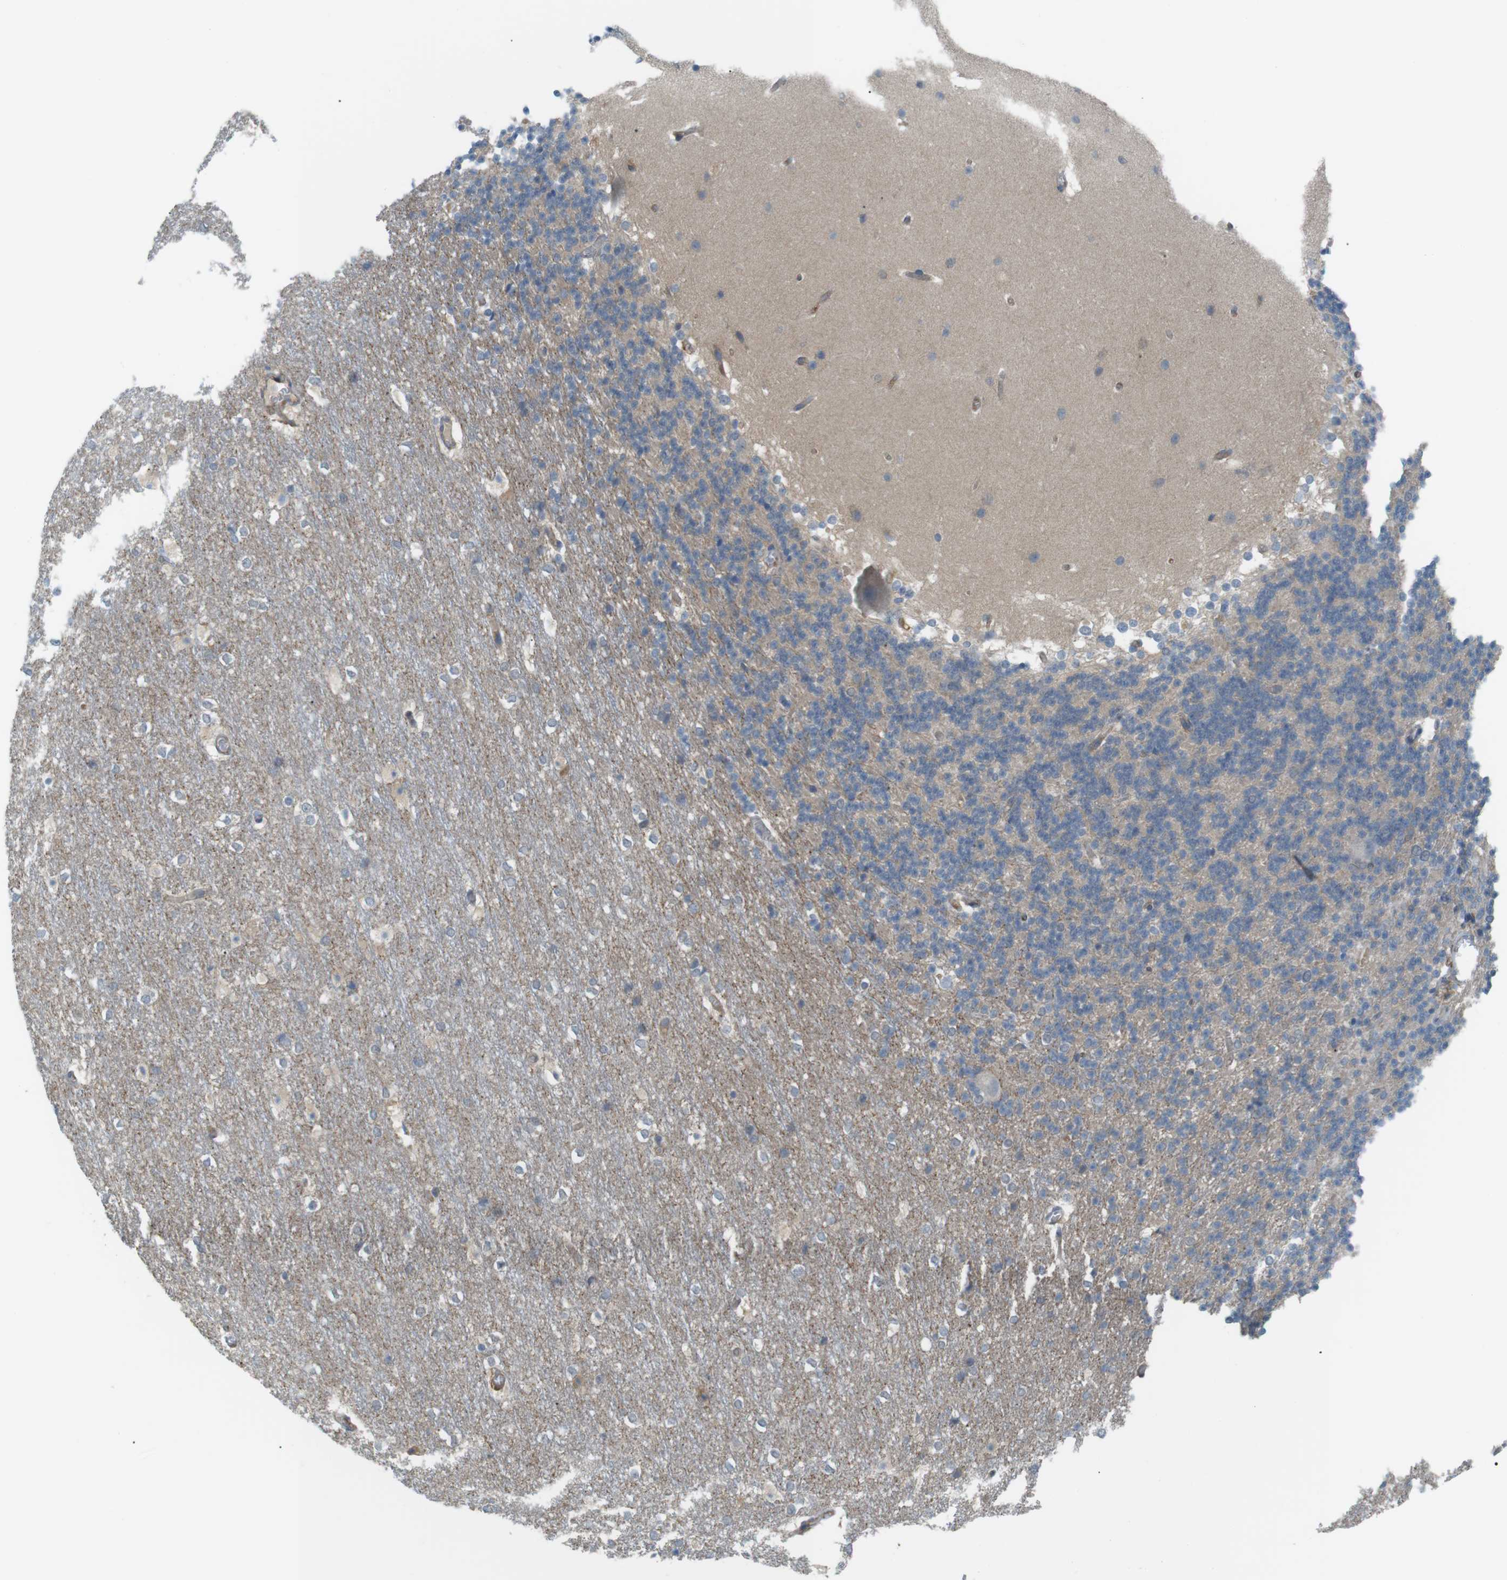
{"staining": {"intensity": "negative", "quantity": "none", "location": "none"}, "tissue": "cerebellum", "cell_type": "Cells in granular layer", "image_type": "normal", "snomed": [{"axis": "morphology", "description": "Normal tissue, NOS"}, {"axis": "topography", "description": "Cerebellum"}], "caption": "Micrograph shows no significant protein staining in cells in granular layer of unremarkable cerebellum. (DAB (3,3'-diaminobenzidine) IHC, high magnification).", "gene": "PEPD", "patient": {"sex": "female", "age": 19}}